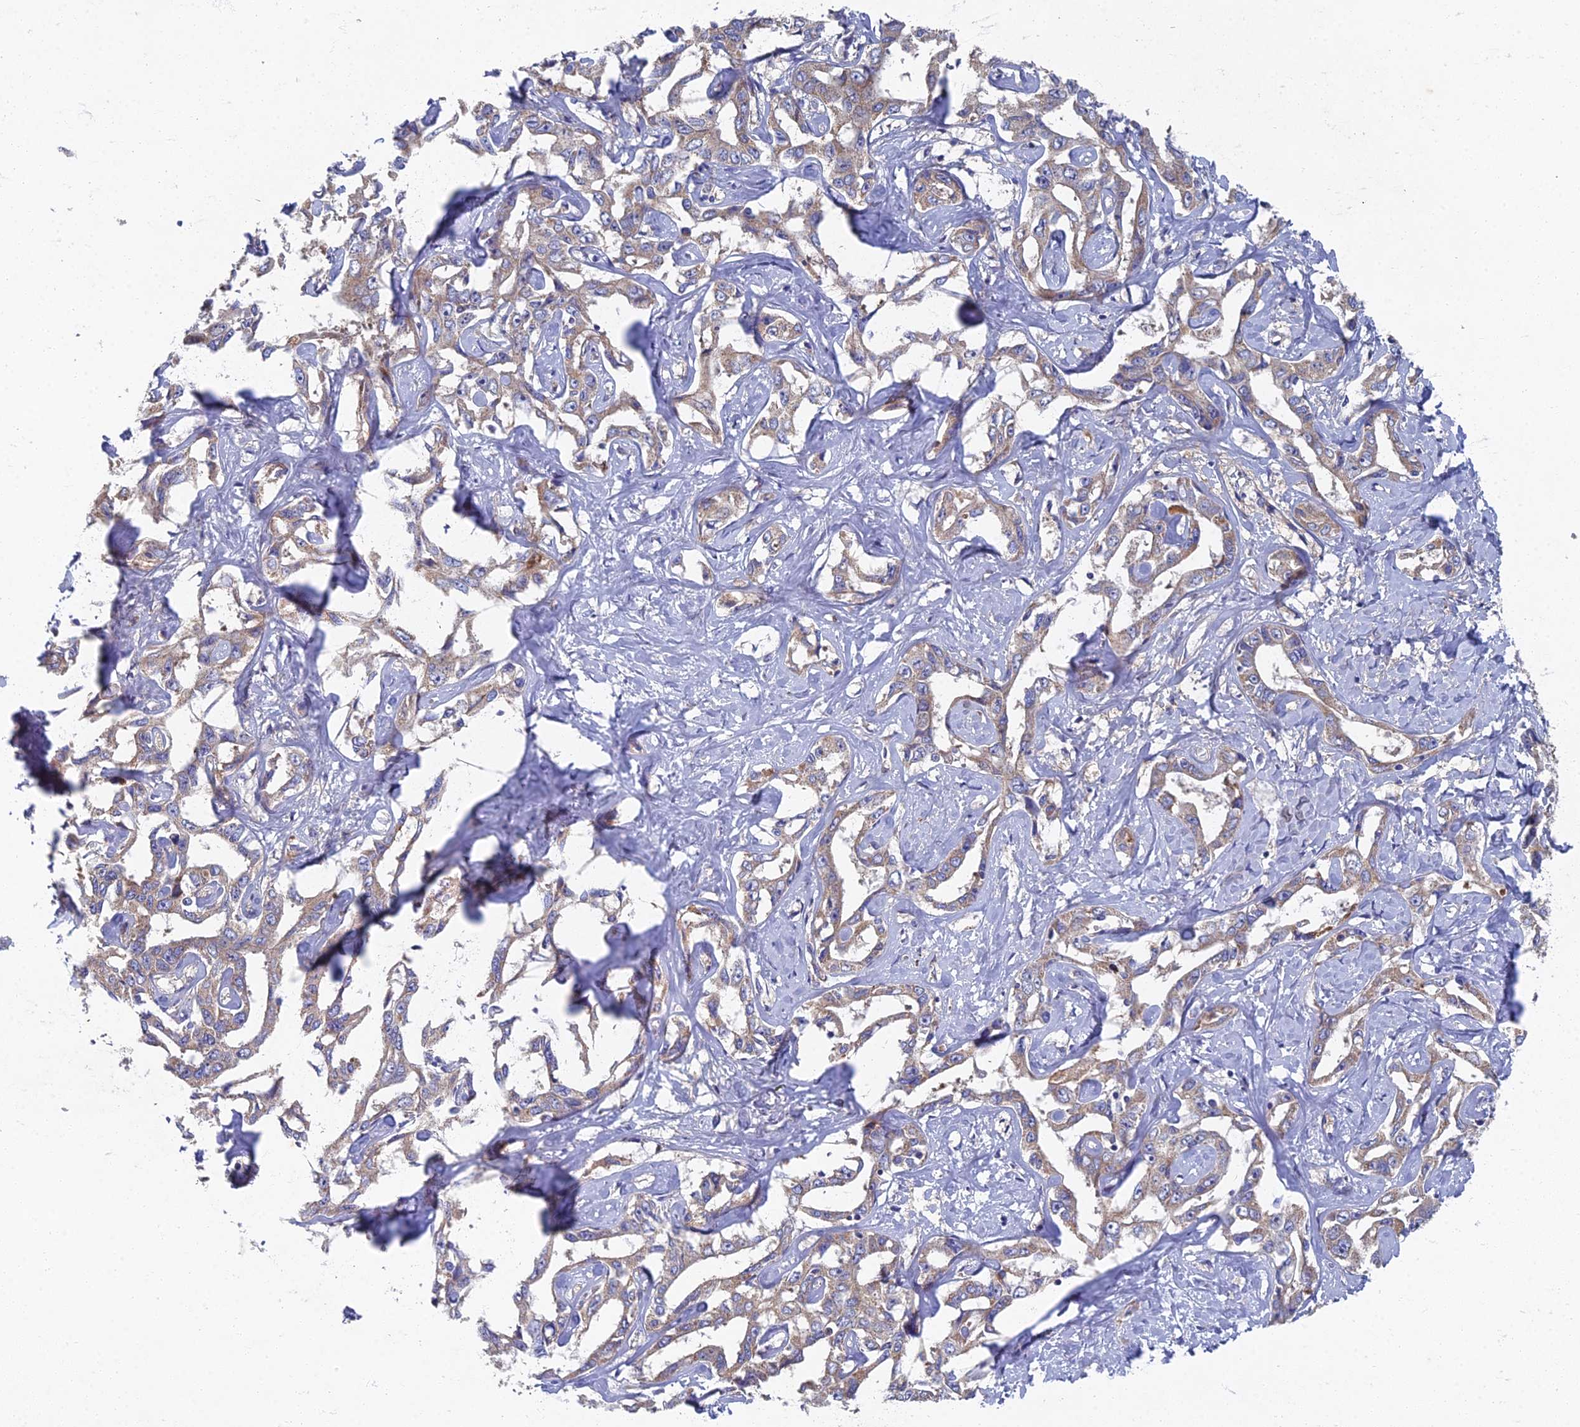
{"staining": {"intensity": "negative", "quantity": "none", "location": "none"}, "tissue": "liver cancer", "cell_type": "Tumor cells", "image_type": "cancer", "snomed": [{"axis": "morphology", "description": "Cholangiocarcinoma"}, {"axis": "topography", "description": "Liver"}], "caption": "The IHC histopathology image has no significant positivity in tumor cells of liver cholangiocarcinoma tissue. (Stains: DAB (3,3'-diaminobenzidine) IHC with hematoxylin counter stain, Microscopy: brightfield microscopy at high magnification).", "gene": "RNASEK", "patient": {"sex": "male", "age": 59}}